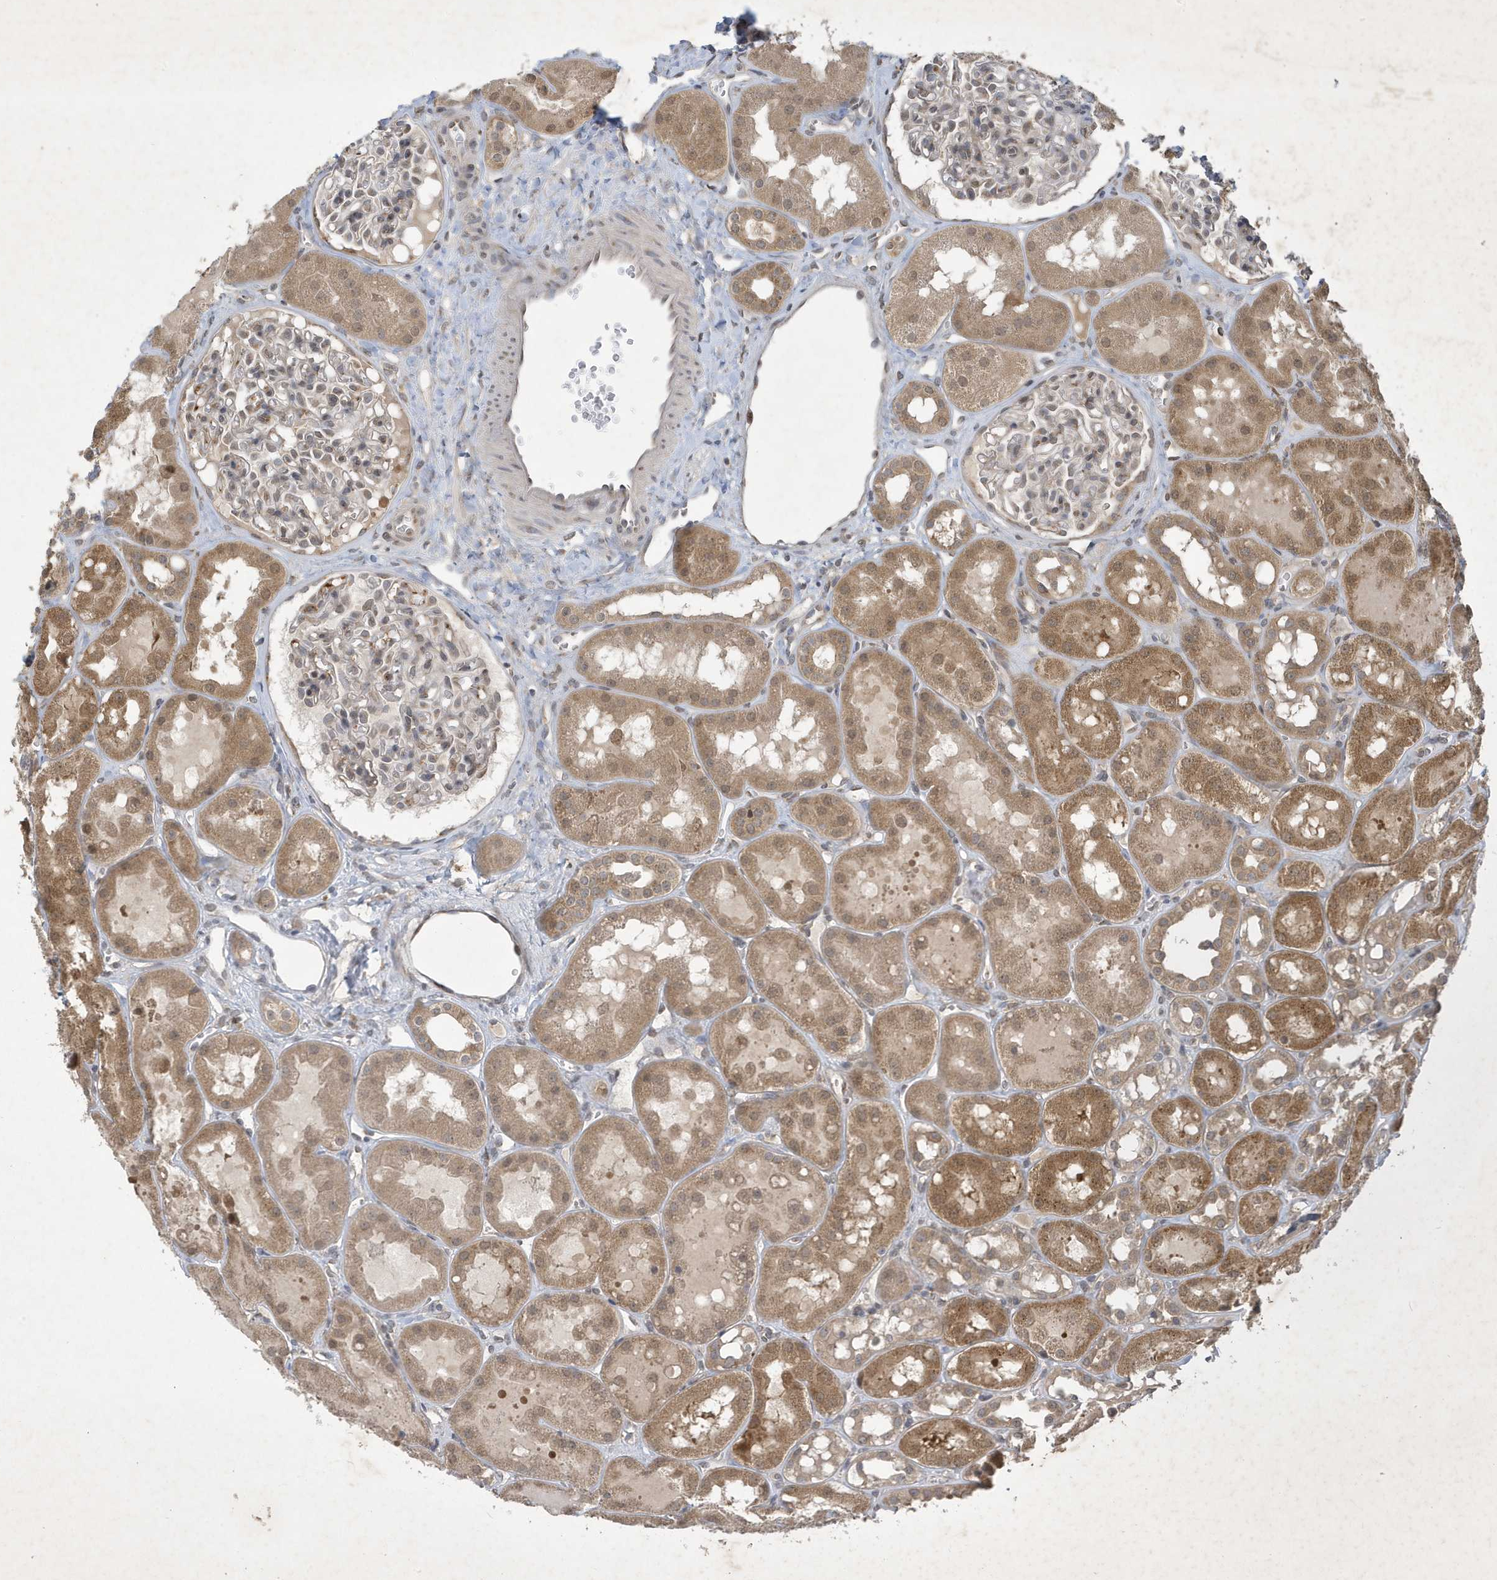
{"staining": {"intensity": "weak", "quantity": "<25%", "location": "nuclear"}, "tissue": "kidney", "cell_type": "Cells in glomeruli", "image_type": "normal", "snomed": [{"axis": "morphology", "description": "Normal tissue, NOS"}, {"axis": "topography", "description": "Kidney"}], "caption": "The histopathology image shows no staining of cells in glomeruli in normal kidney.", "gene": "STX10", "patient": {"sex": "male", "age": 16}}